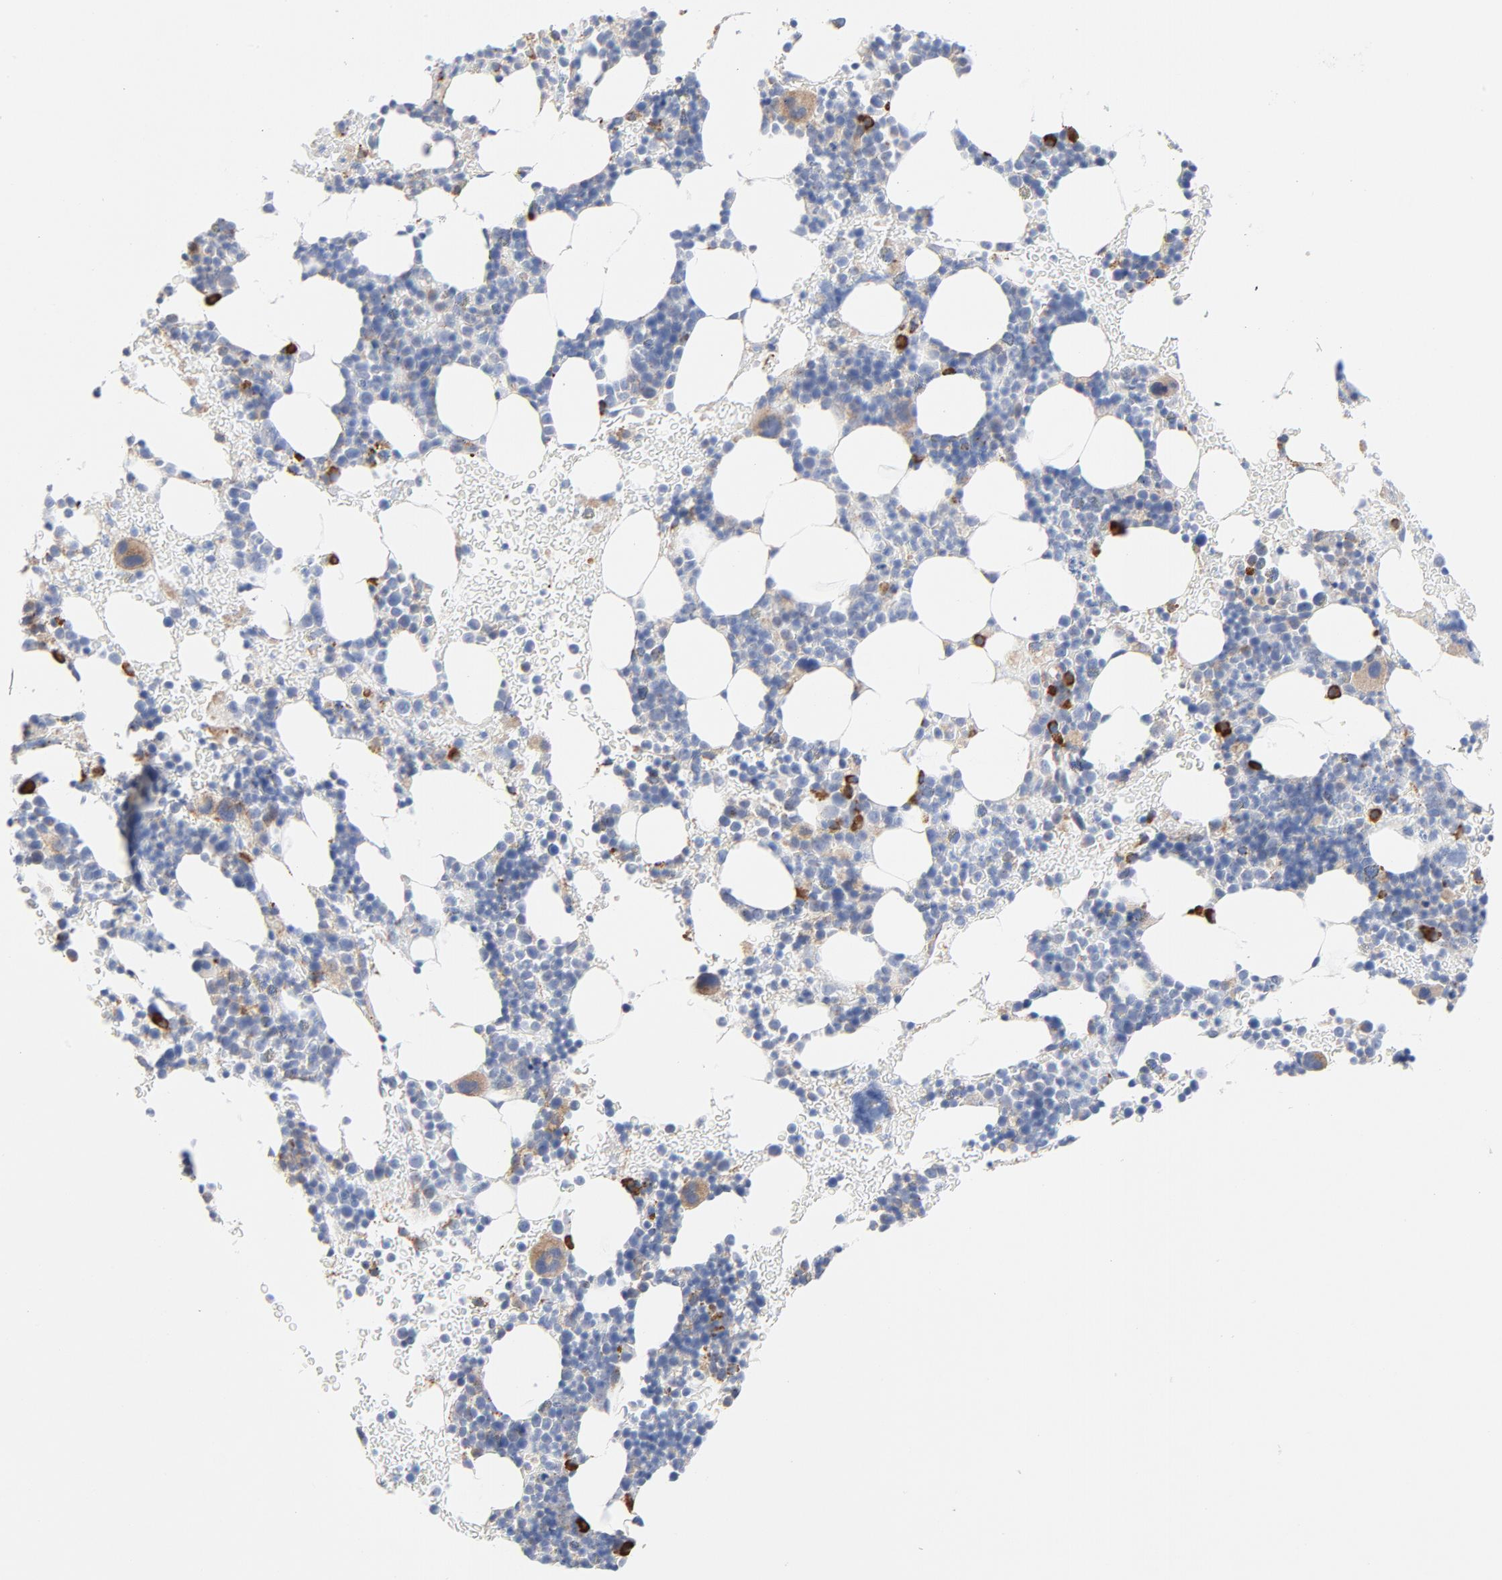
{"staining": {"intensity": "strong", "quantity": "<25%", "location": "cytoplasmic/membranous"}, "tissue": "bone marrow", "cell_type": "Hematopoietic cells", "image_type": "normal", "snomed": [{"axis": "morphology", "description": "Normal tissue, NOS"}, {"axis": "topography", "description": "Bone marrow"}], "caption": "Protein expression analysis of normal bone marrow demonstrates strong cytoplasmic/membranous staining in about <25% of hematopoietic cells.", "gene": "RAPGEF3", "patient": {"sex": "male", "age": 17}}